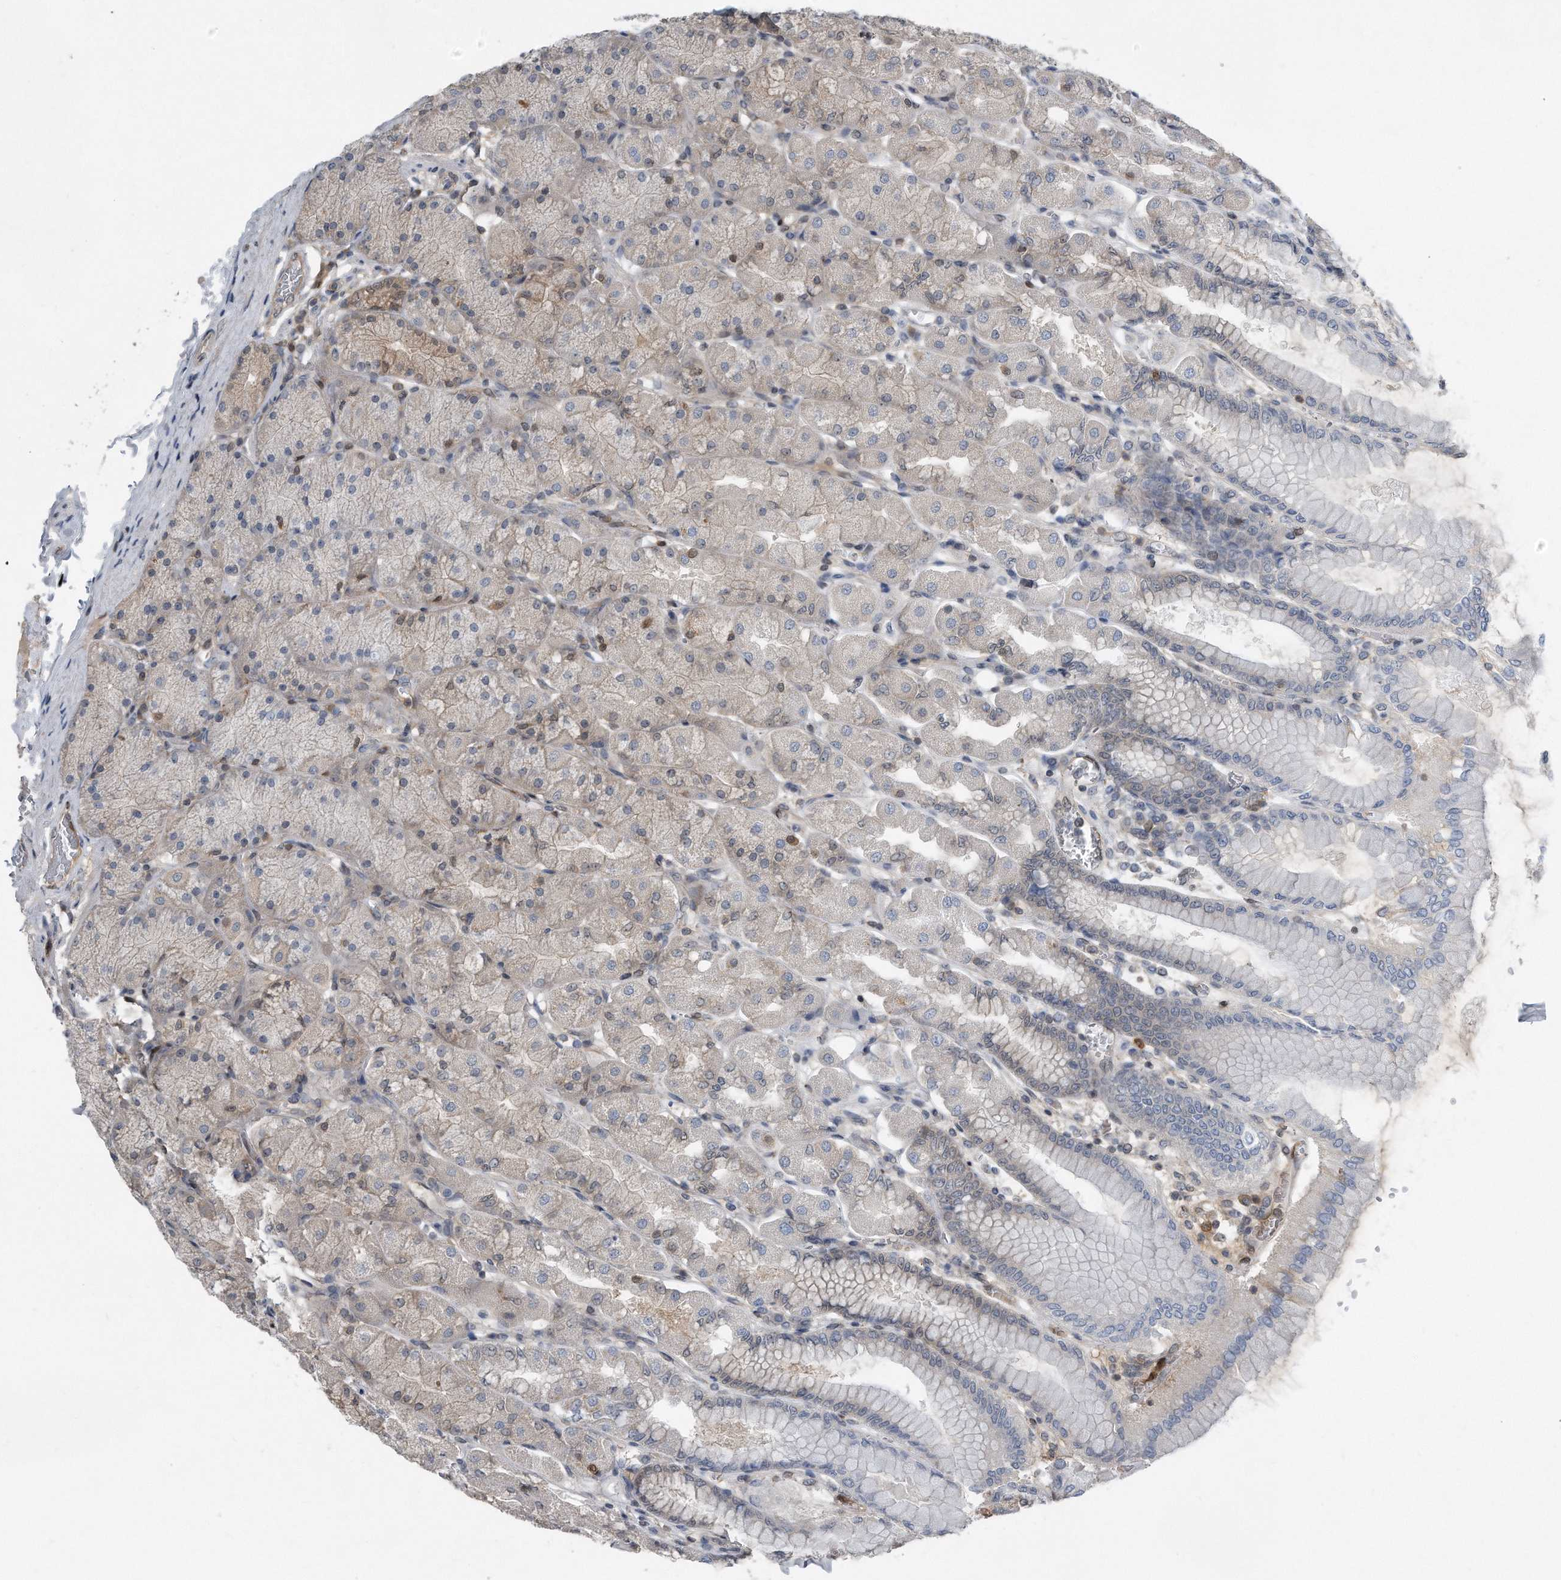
{"staining": {"intensity": "strong", "quantity": "25%-75%", "location": "cytoplasmic/membranous"}, "tissue": "stomach", "cell_type": "Glandular cells", "image_type": "normal", "snomed": [{"axis": "morphology", "description": "Normal tissue, NOS"}, {"axis": "topography", "description": "Stomach, upper"}], "caption": "Stomach stained with DAB (3,3'-diaminobenzidine) immunohistochemistry exhibits high levels of strong cytoplasmic/membranous positivity in about 25%-75% of glandular cells.", "gene": "MAP2K6", "patient": {"sex": "female", "age": 56}}